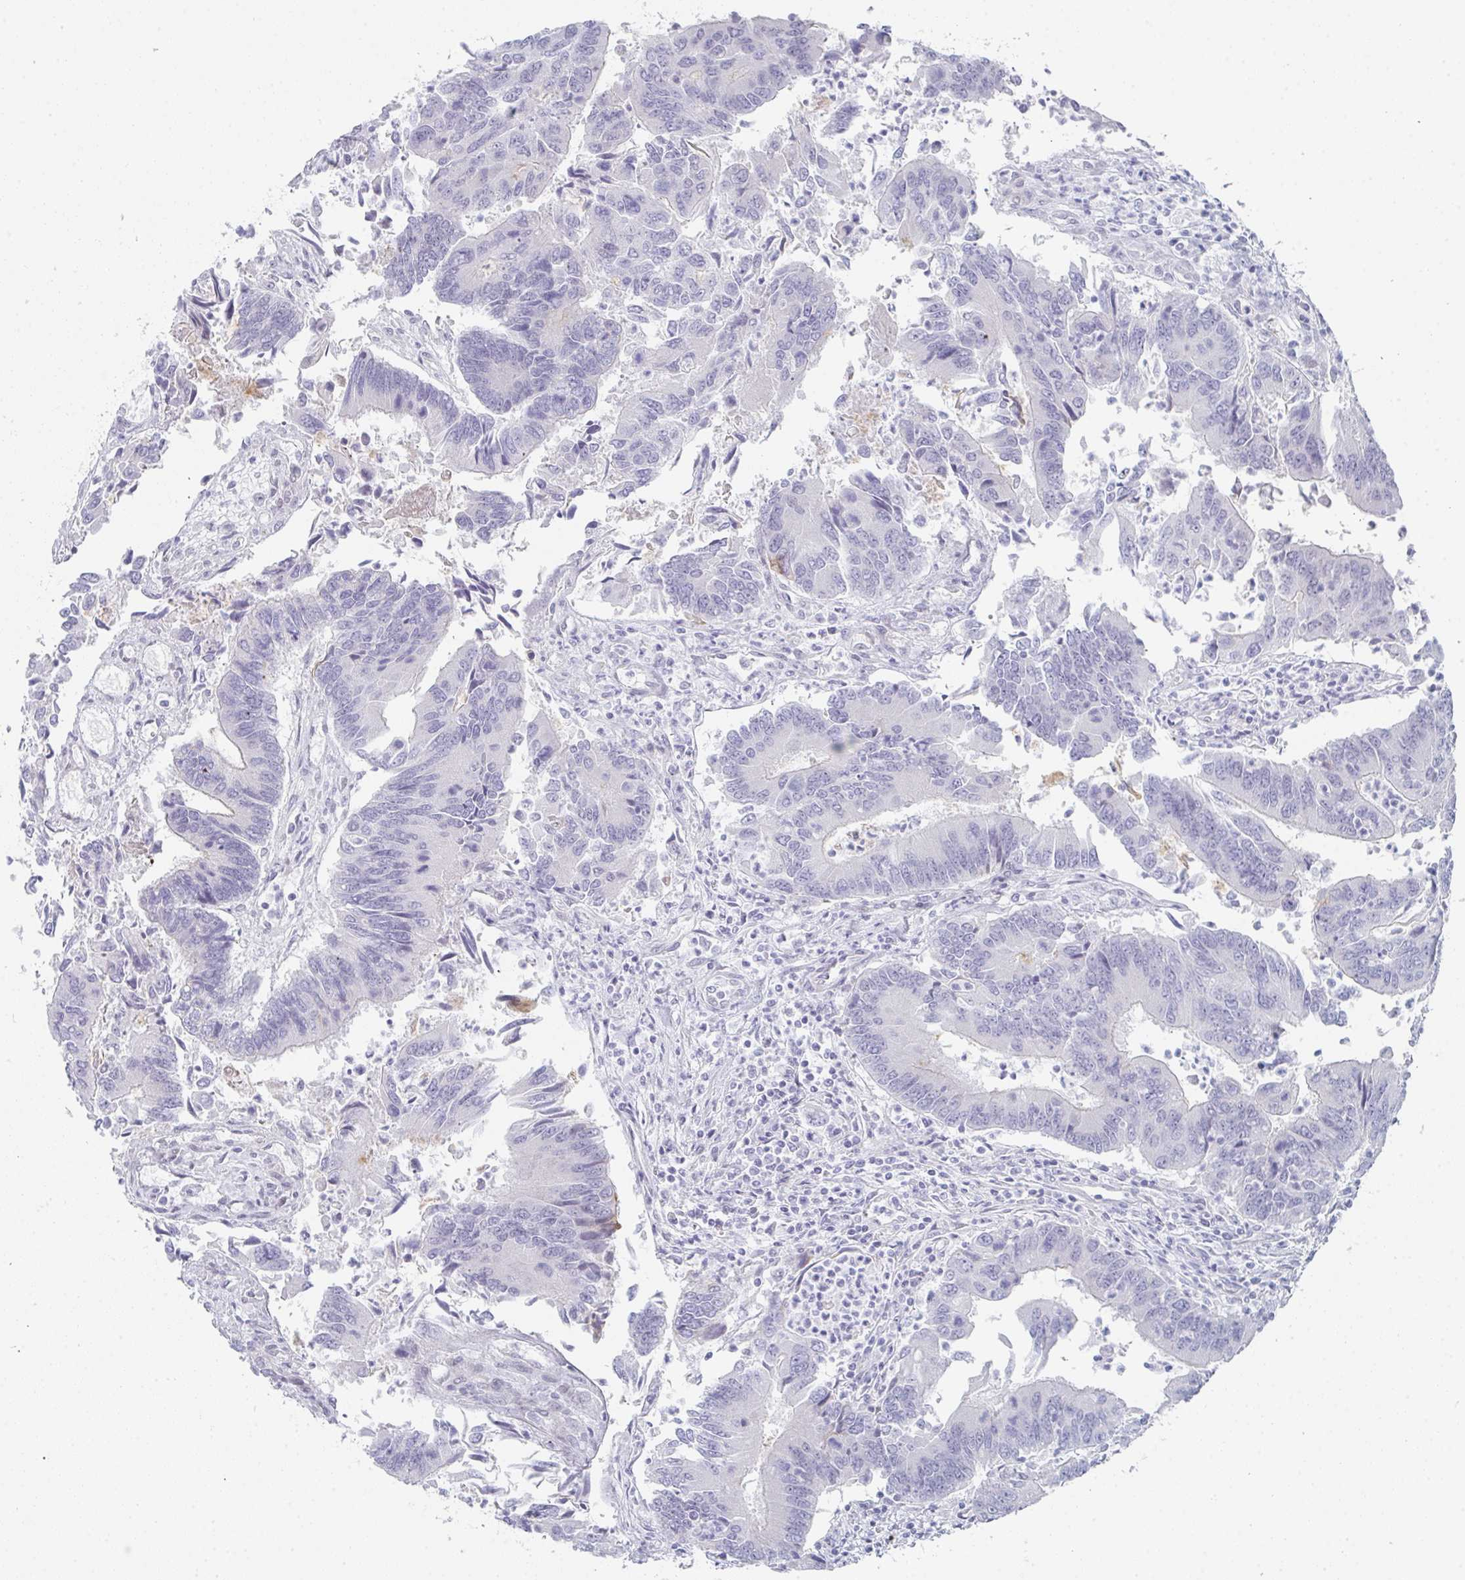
{"staining": {"intensity": "negative", "quantity": "none", "location": "none"}, "tissue": "colorectal cancer", "cell_type": "Tumor cells", "image_type": "cancer", "snomed": [{"axis": "morphology", "description": "Adenocarcinoma, NOS"}, {"axis": "topography", "description": "Colon"}], "caption": "Colorectal cancer stained for a protein using immunohistochemistry (IHC) shows no expression tumor cells.", "gene": "POU2AF2", "patient": {"sex": "female", "age": 67}}